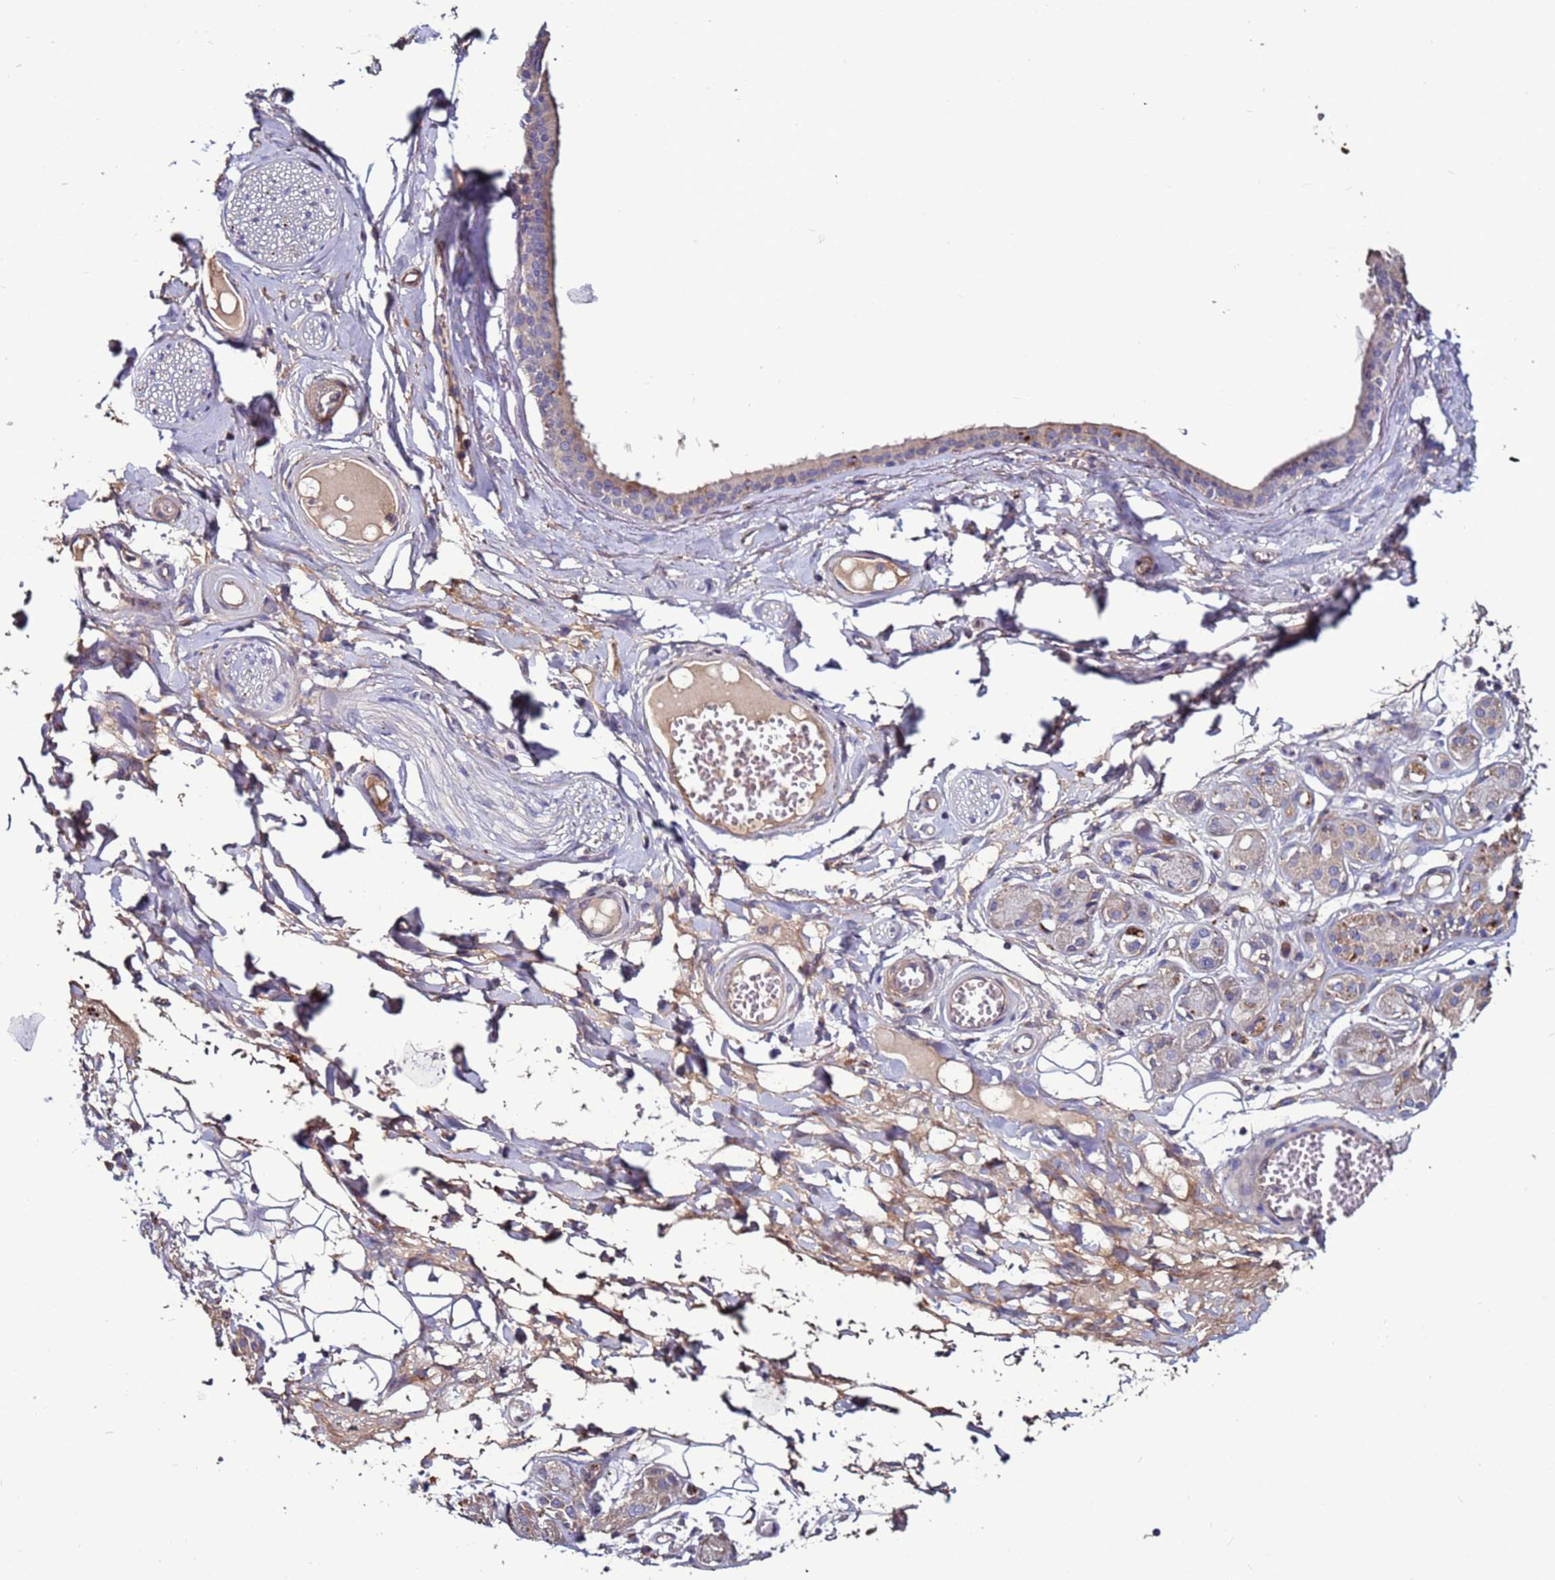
{"staining": {"intensity": "weak", "quantity": "25%-75%", "location": "cytoplasmic/membranous"}, "tissue": "adipose tissue", "cell_type": "Adipocytes", "image_type": "normal", "snomed": [{"axis": "morphology", "description": "Normal tissue, NOS"}, {"axis": "morphology", "description": "Inflammation, NOS"}, {"axis": "topography", "description": "Salivary gland"}, {"axis": "topography", "description": "Peripheral nerve tissue"}], "caption": "IHC histopathology image of normal adipose tissue stained for a protein (brown), which reveals low levels of weak cytoplasmic/membranous expression in approximately 25%-75% of adipocytes.", "gene": "CEP55", "patient": {"sex": "female", "age": 75}}